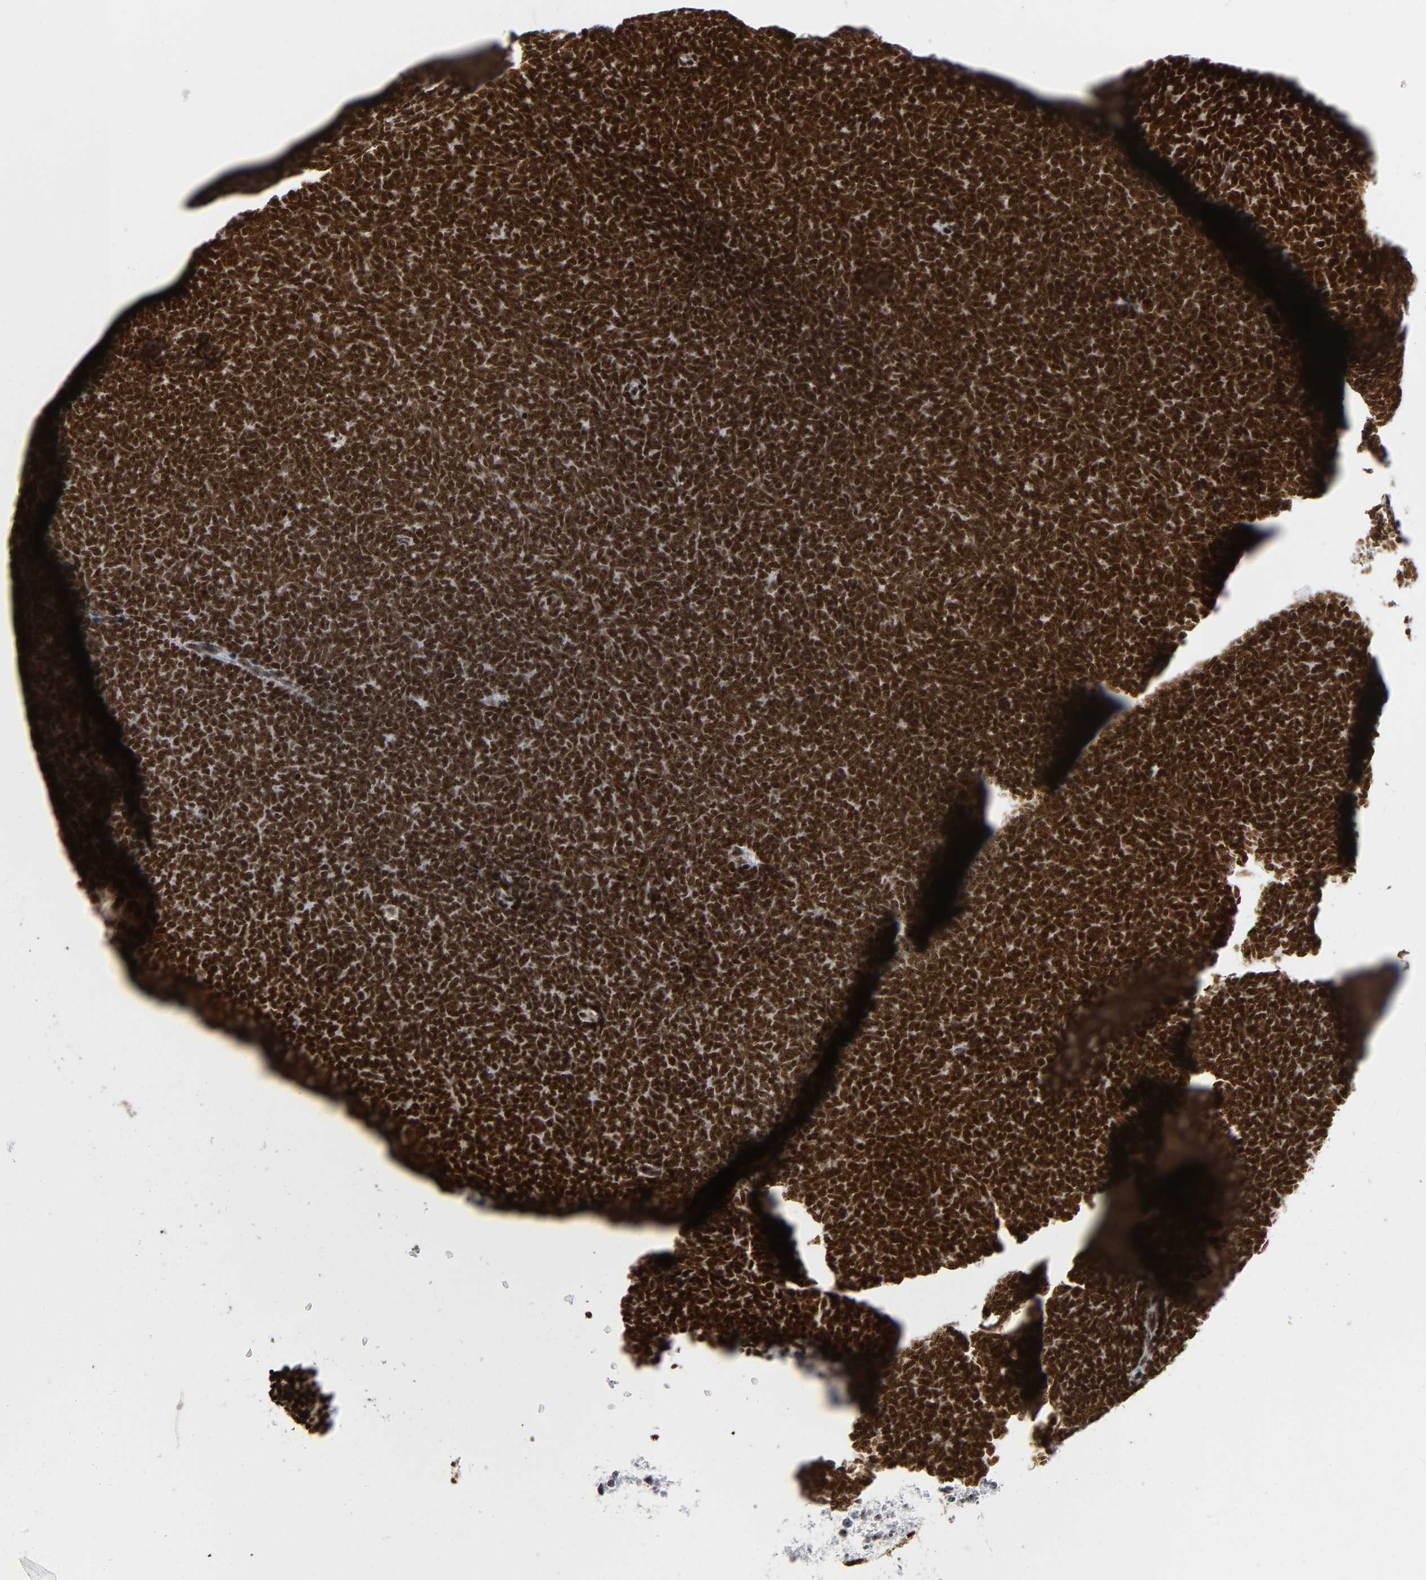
{"staining": {"intensity": "strong", "quantity": ">75%", "location": "nuclear"}, "tissue": "renal cancer", "cell_type": "Tumor cells", "image_type": "cancer", "snomed": [{"axis": "morphology", "description": "Neoplasm, malignant, NOS"}, {"axis": "topography", "description": "Kidney"}], "caption": "Human renal malignant neoplasm stained with a brown dye displays strong nuclear positive positivity in about >75% of tumor cells.", "gene": "UBTF", "patient": {"sex": "male", "age": 28}}